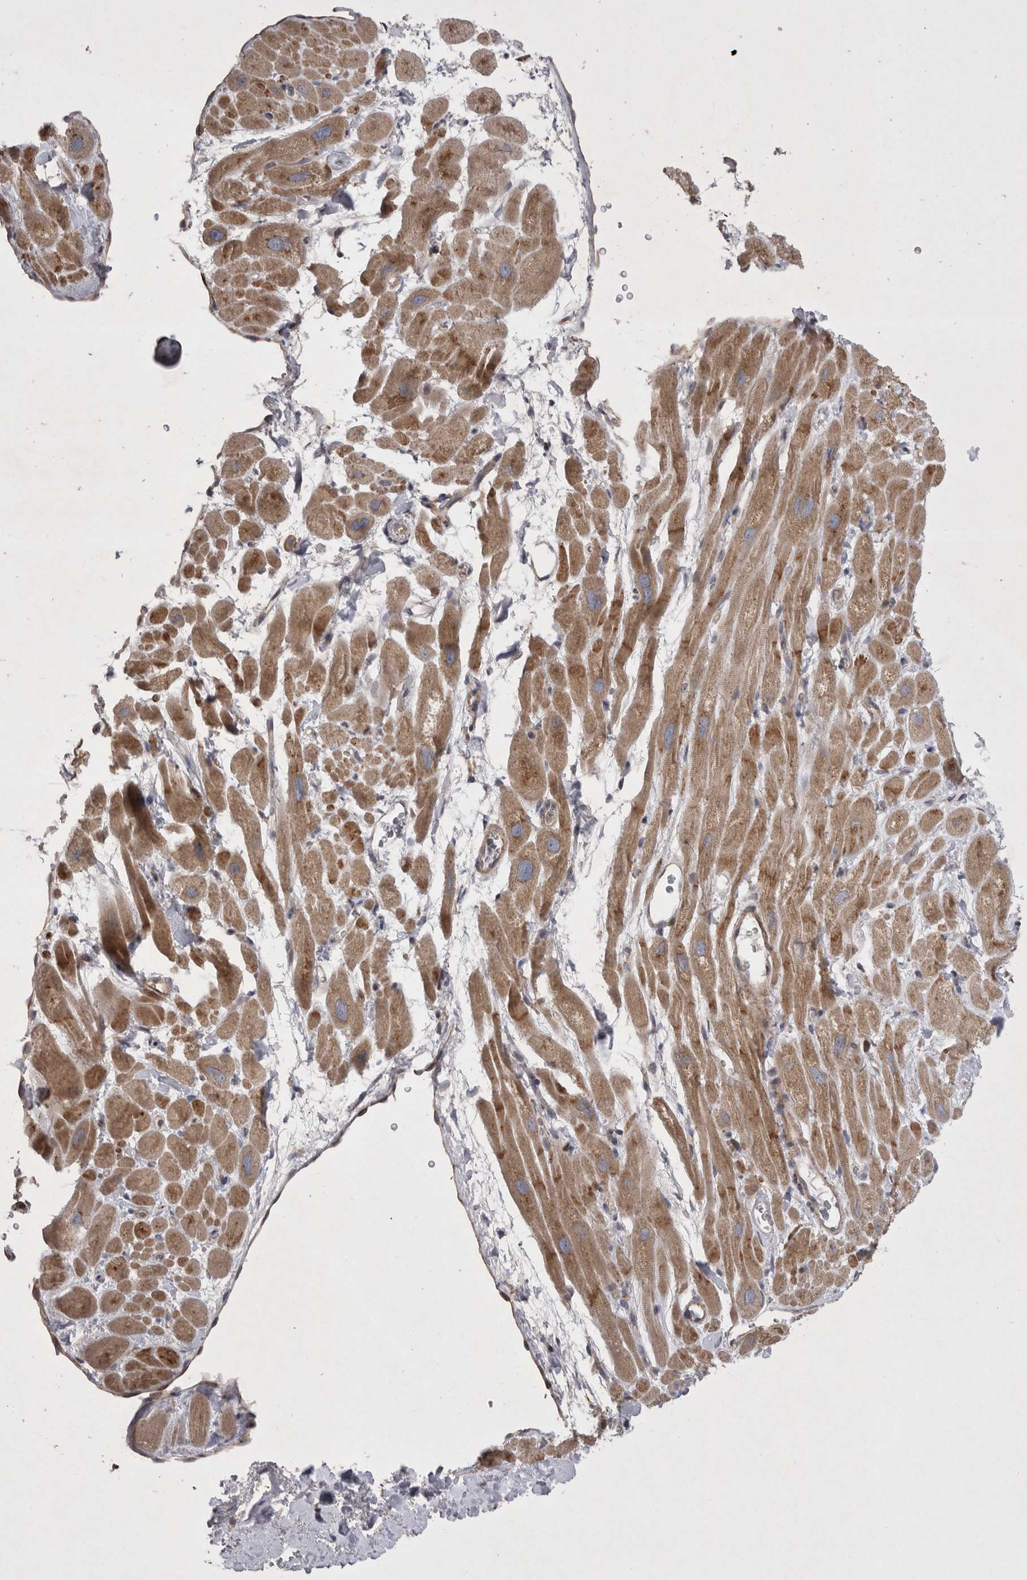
{"staining": {"intensity": "moderate", "quantity": ">75%", "location": "cytoplasmic/membranous"}, "tissue": "heart muscle", "cell_type": "Cardiomyocytes", "image_type": "normal", "snomed": [{"axis": "morphology", "description": "Normal tissue, NOS"}, {"axis": "topography", "description": "Heart"}], "caption": "Immunohistochemistry (IHC) (DAB) staining of benign heart muscle displays moderate cytoplasmic/membranous protein staining in approximately >75% of cardiomyocytes.", "gene": "TSPOAP1", "patient": {"sex": "male", "age": 49}}